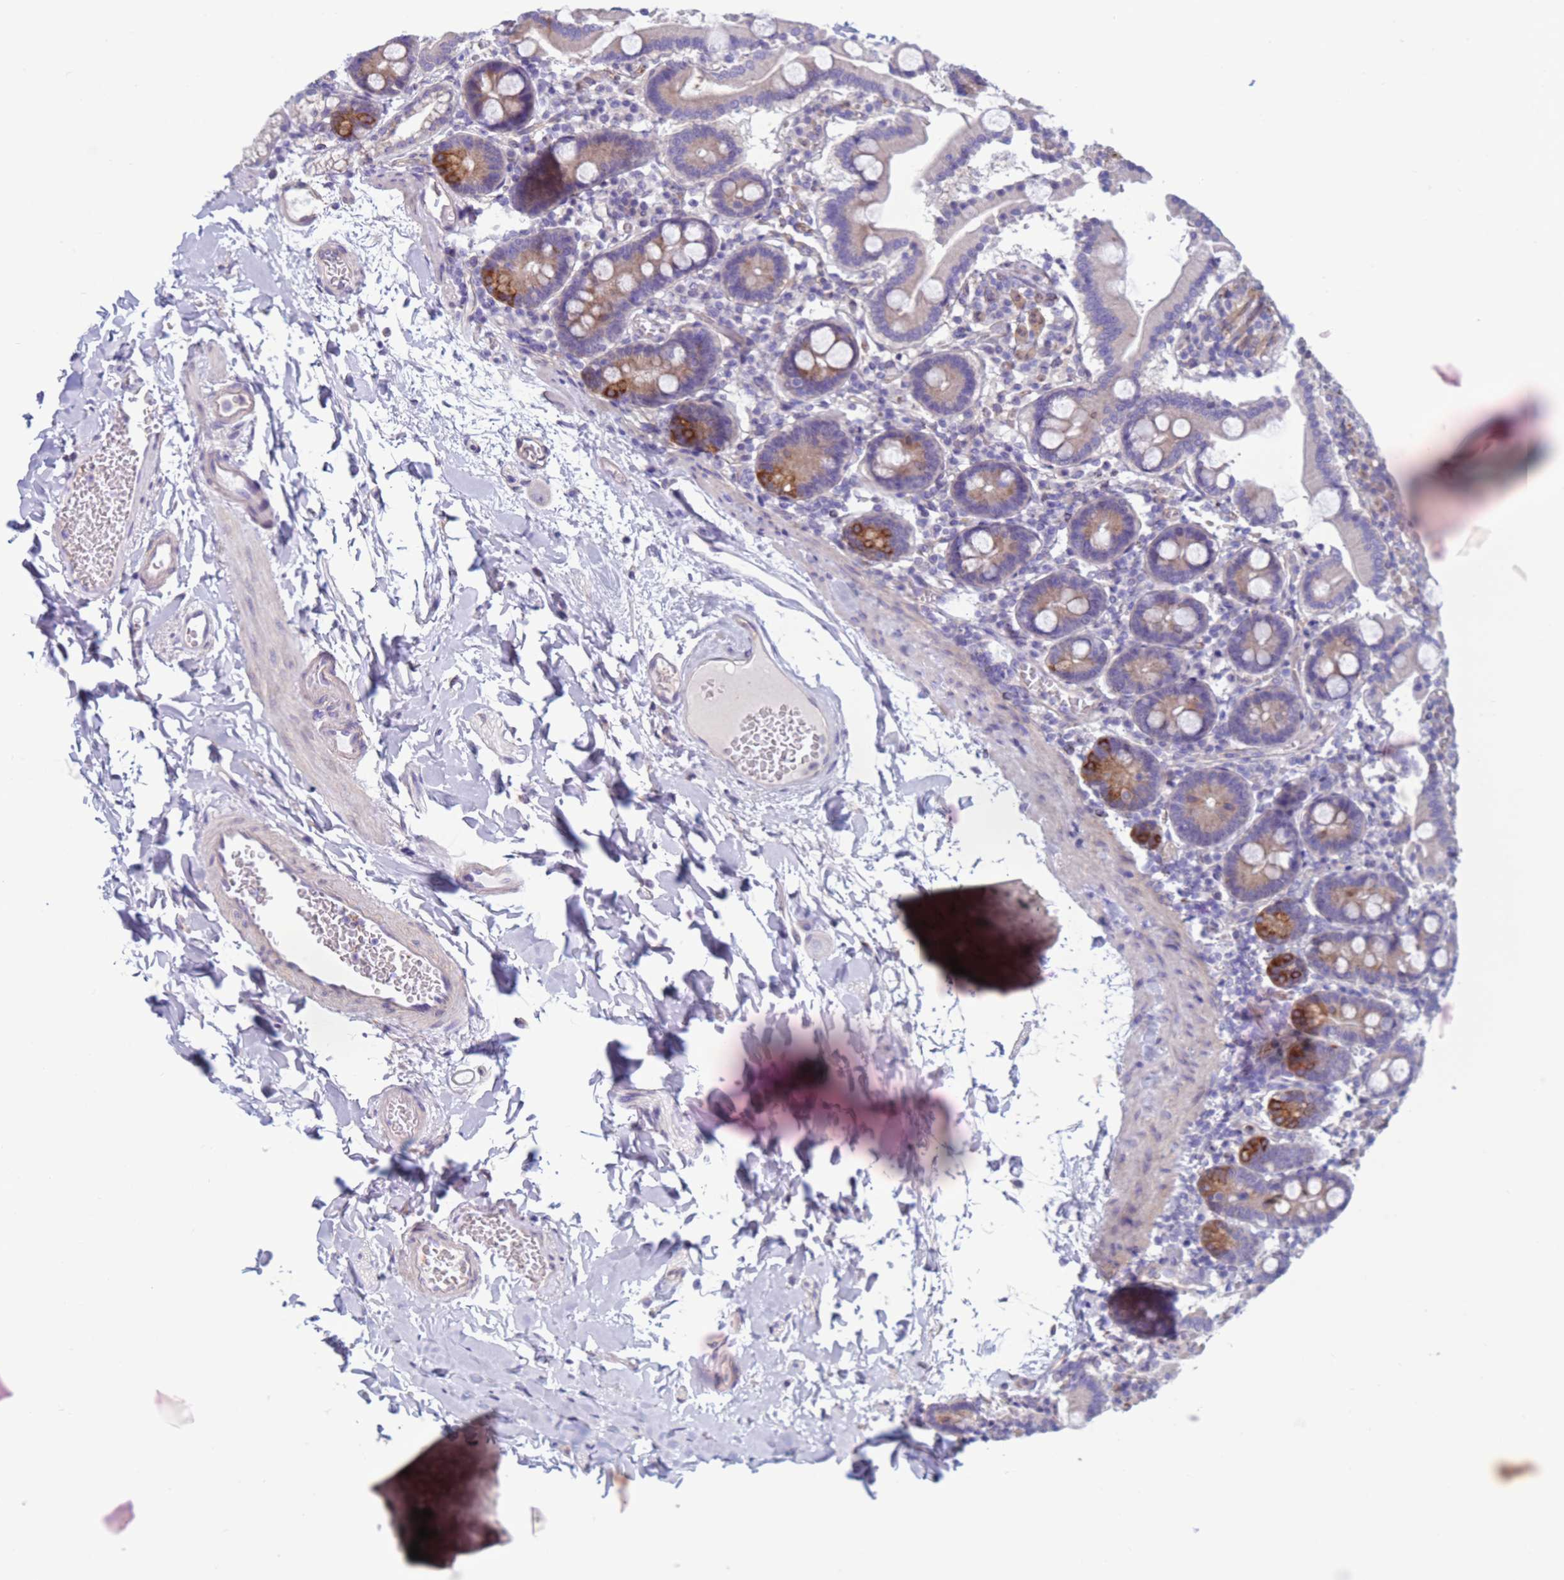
{"staining": {"intensity": "moderate", "quantity": "<25%", "location": "cytoplasmic/membranous"}, "tissue": "duodenum", "cell_type": "Glandular cells", "image_type": "normal", "snomed": [{"axis": "morphology", "description": "Normal tissue, NOS"}, {"axis": "topography", "description": "Duodenum"}], "caption": "Moderate cytoplasmic/membranous positivity for a protein is seen in approximately <25% of glandular cells of unremarkable duodenum using immunohistochemistry (IHC).", "gene": "TRPC6", "patient": {"sex": "male", "age": 55}}